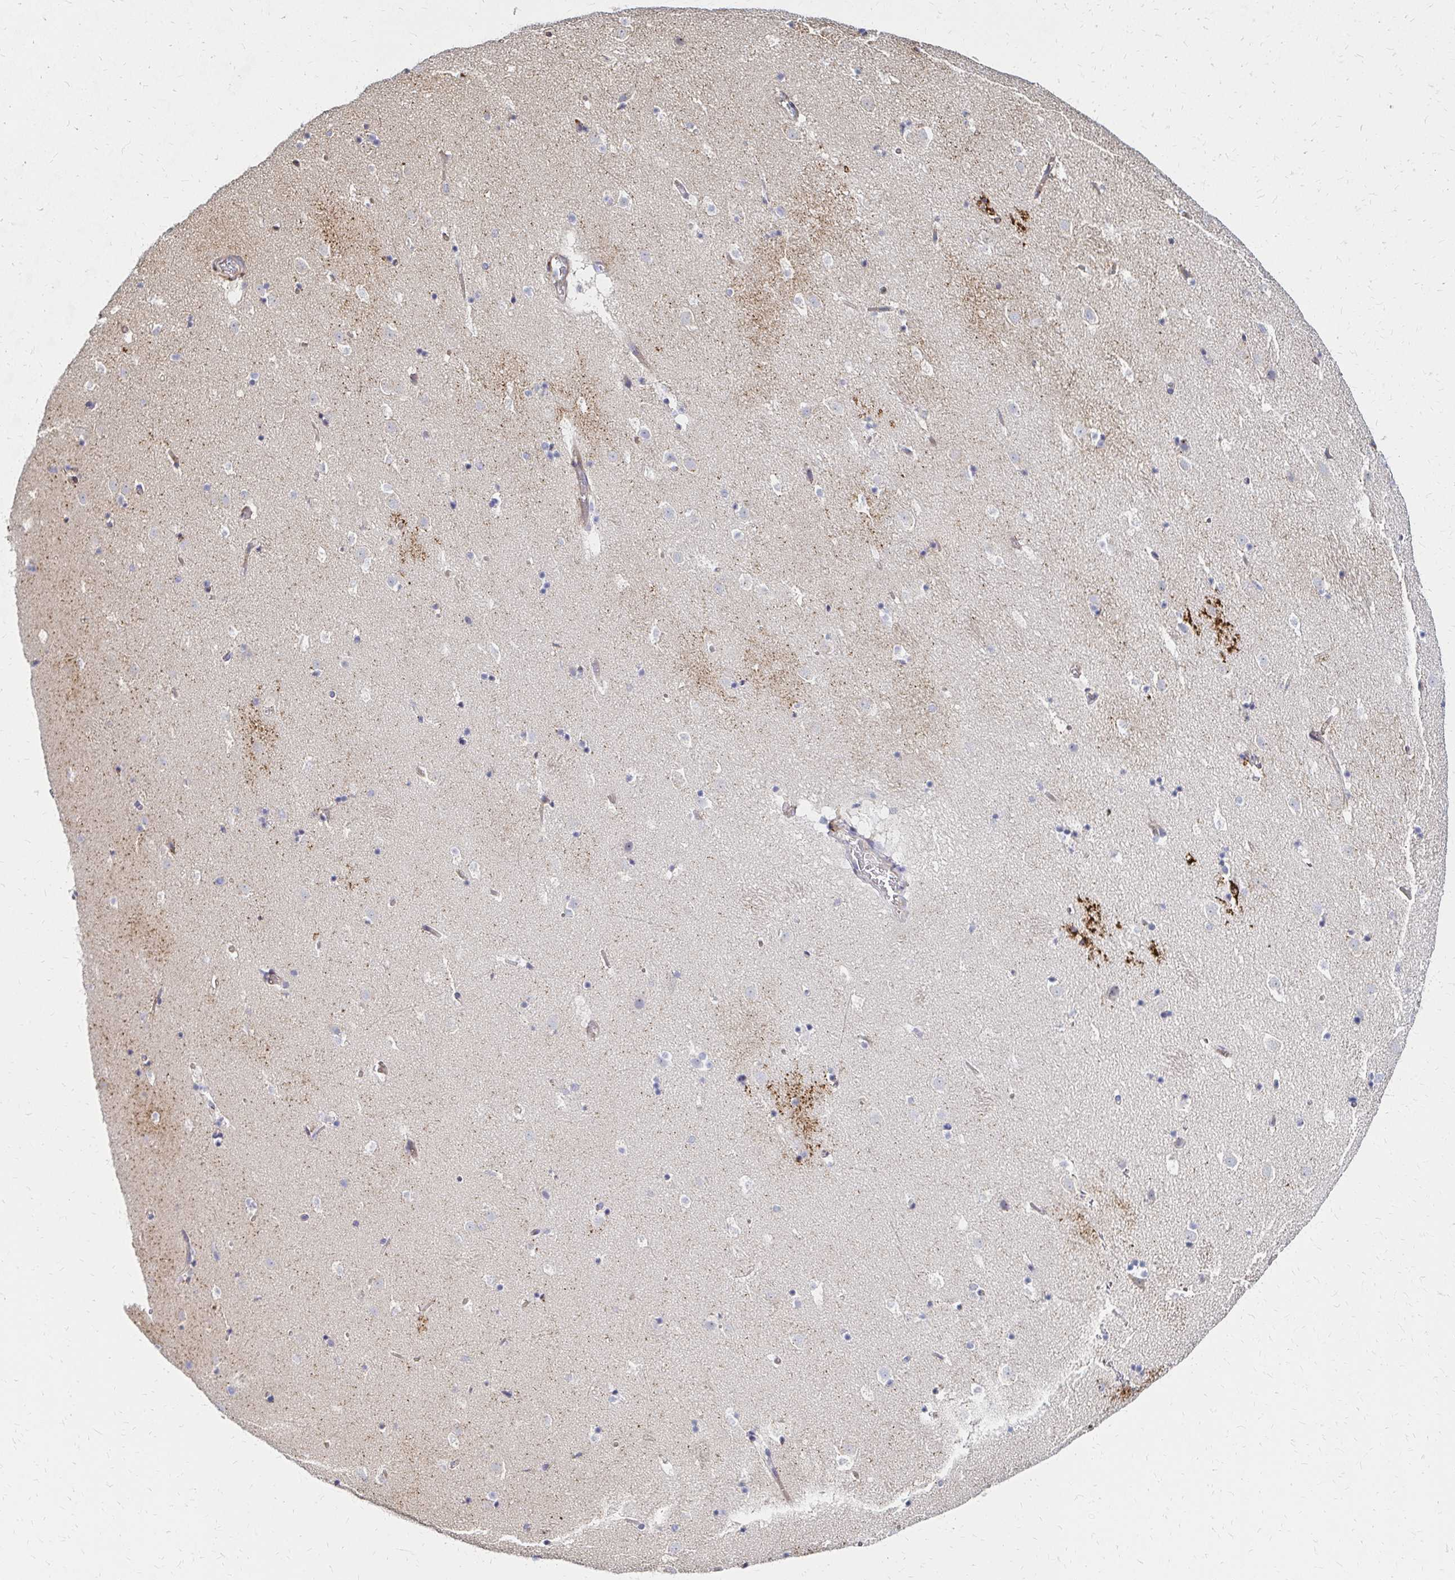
{"staining": {"intensity": "strong", "quantity": "<25%", "location": "cytoplasmic/membranous"}, "tissue": "caudate", "cell_type": "Glial cells", "image_type": "normal", "snomed": [{"axis": "morphology", "description": "Normal tissue, NOS"}, {"axis": "topography", "description": "Lateral ventricle wall"}], "caption": "A brown stain labels strong cytoplasmic/membranous expression of a protein in glial cells of benign caudate. (IHC, brightfield microscopy, high magnification).", "gene": "MAN1A1", "patient": {"sex": "male", "age": 37}}